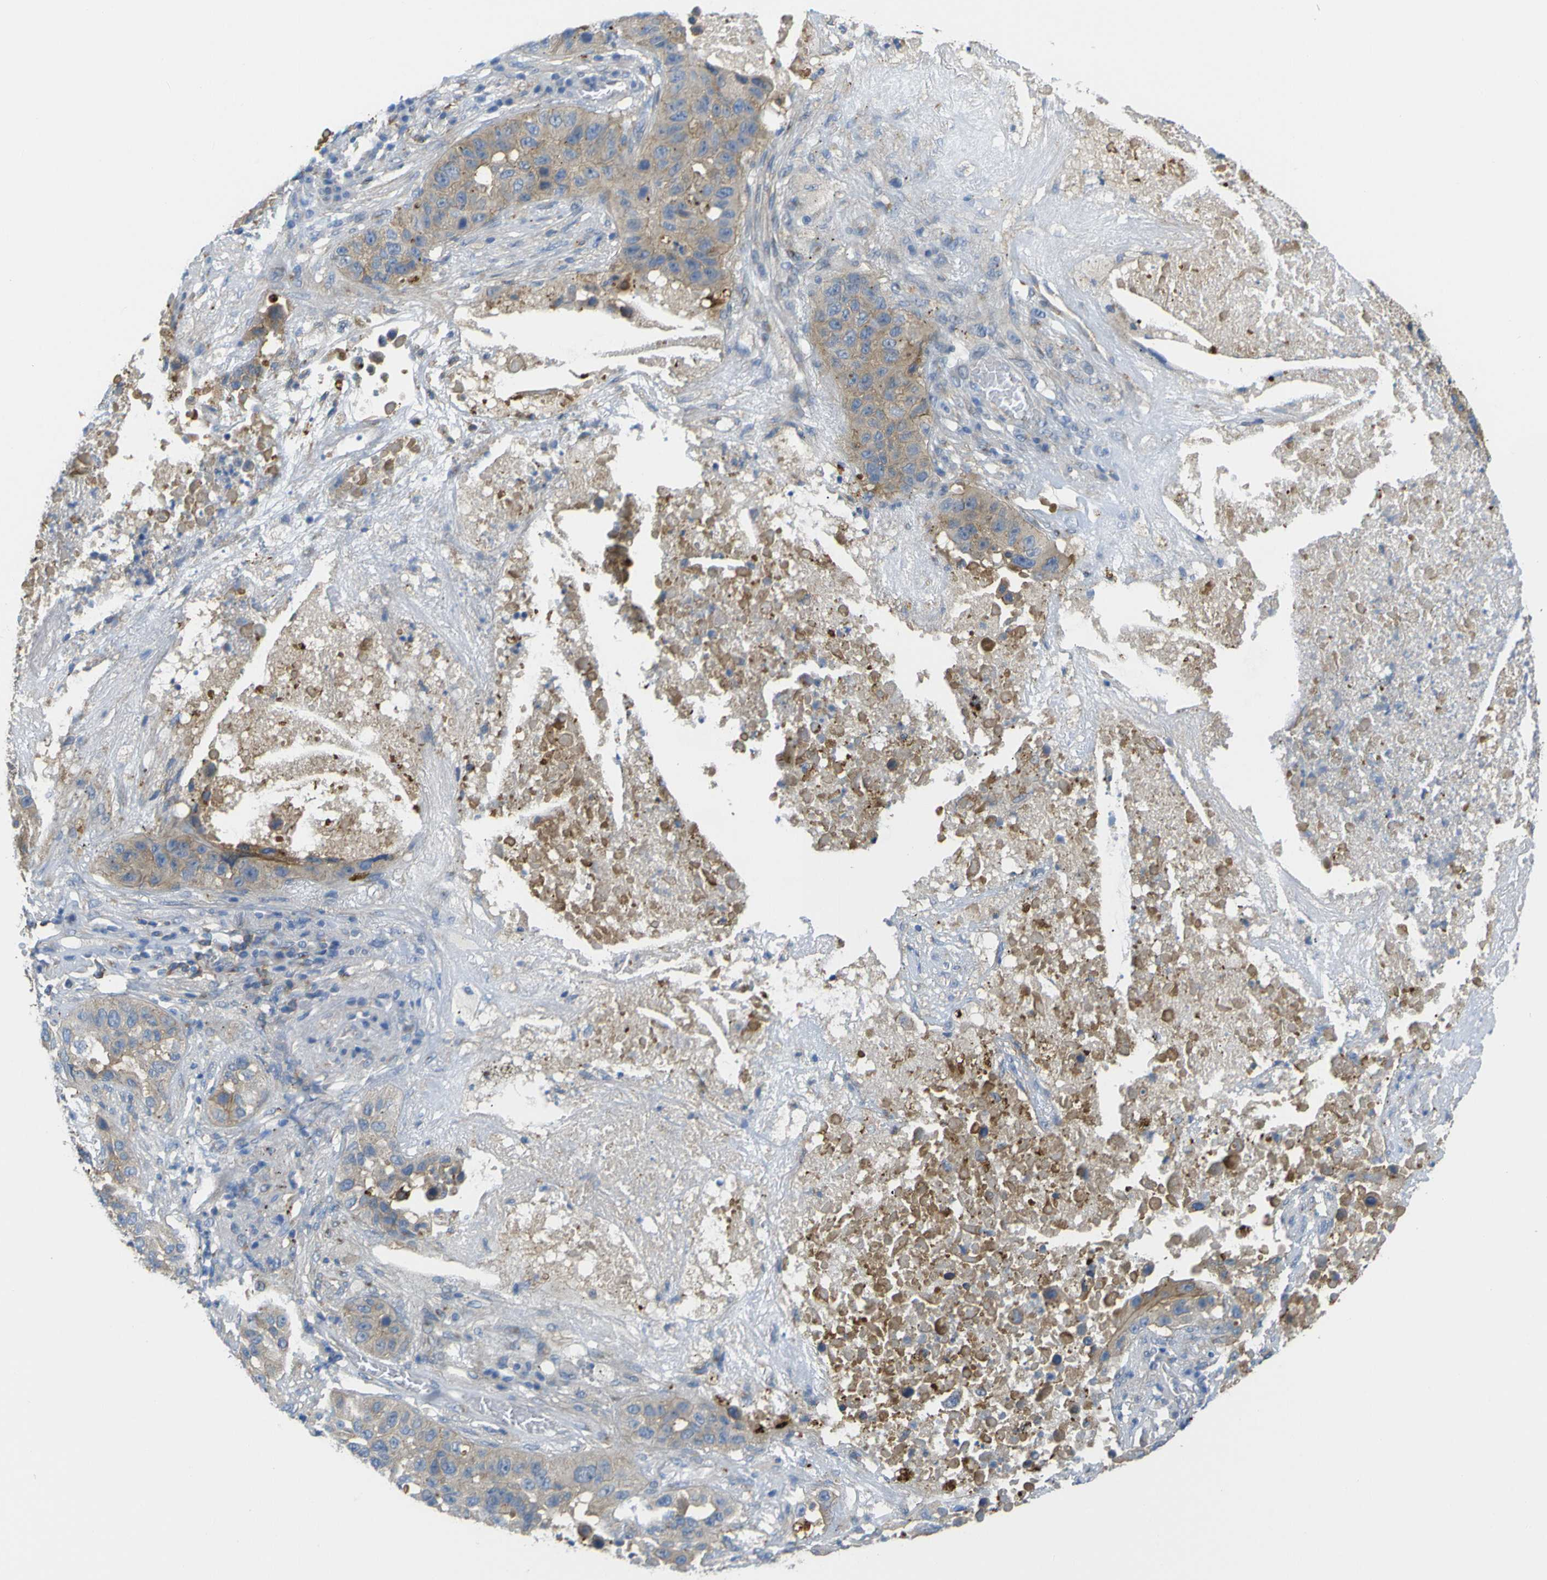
{"staining": {"intensity": "moderate", "quantity": ">75%", "location": "cytoplasmic/membranous"}, "tissue": "lung cancer", "cell_type": "Tumor cells", "image_type": "cancer", "snomed": [{"axis": "morphology", "description": "Squamous cell carcinoma, NOS"}, {"axis": "topography", "description": "Lung"}], "caption": "This micrograph demonstrates IHC staining of squamous cell carcinoma (lung), with medium moderate cytoplasmic/membranous expression in about >75% of tumor cells.", "gene": "SYPL1", "patient": {"sex": "male", "age": 57}}